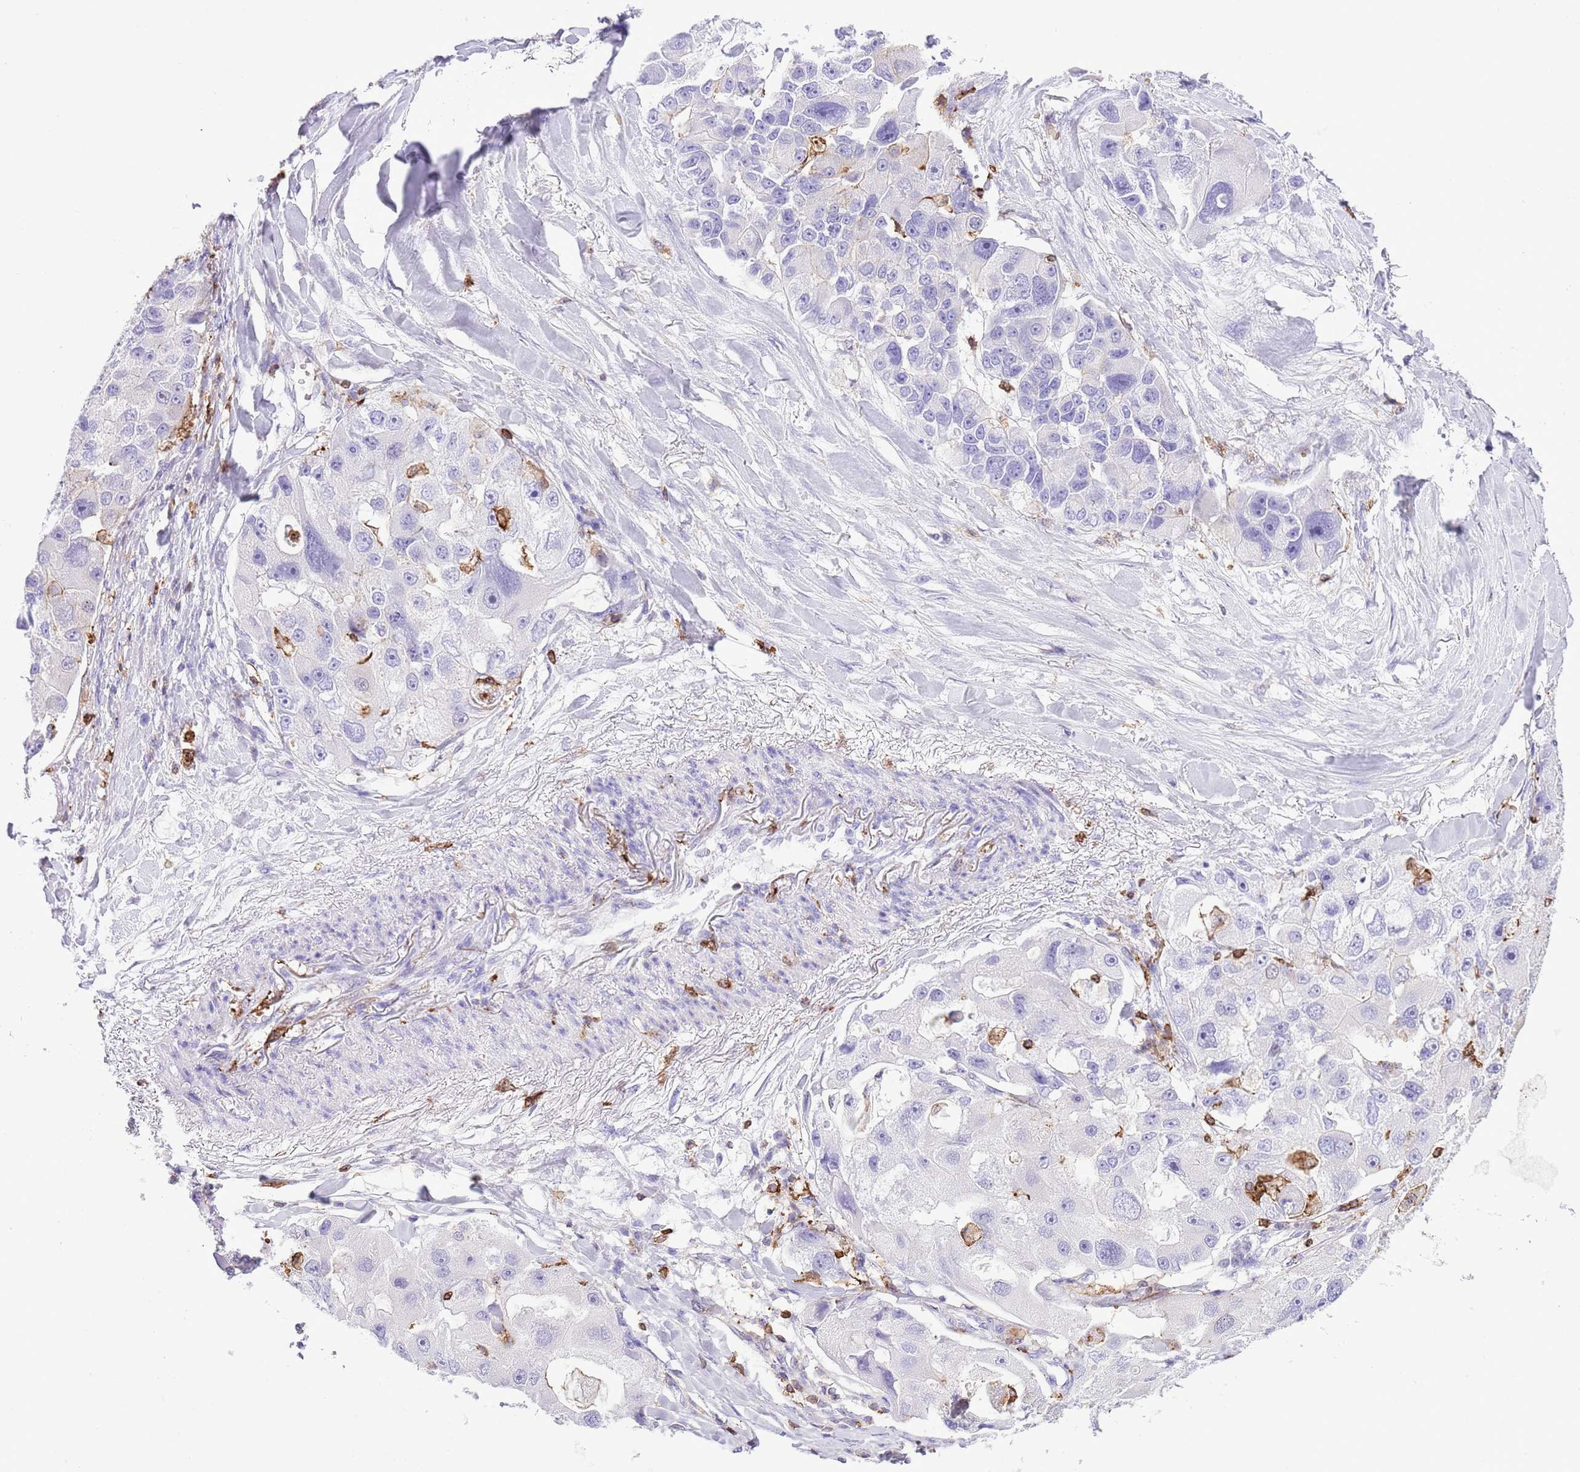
{"staining": {"intensity": "negative", "quantity": "none", "location": "none"}, "tissue": "lung cancer", "cell_type": "Tumor cells", "image_type": "cancer", "snomed": [{"axis": "morphology", "description": "Adenocarcinoma, NOS"}, {"axis": "topography", "description": "Lung"}], "caption": "A micrograph of lung adenocarcinoma stained for a protein reveals no brown staining in tumor cells.", "gene": "EFHD2", "patient": {"sex": "female", "age": 54}}